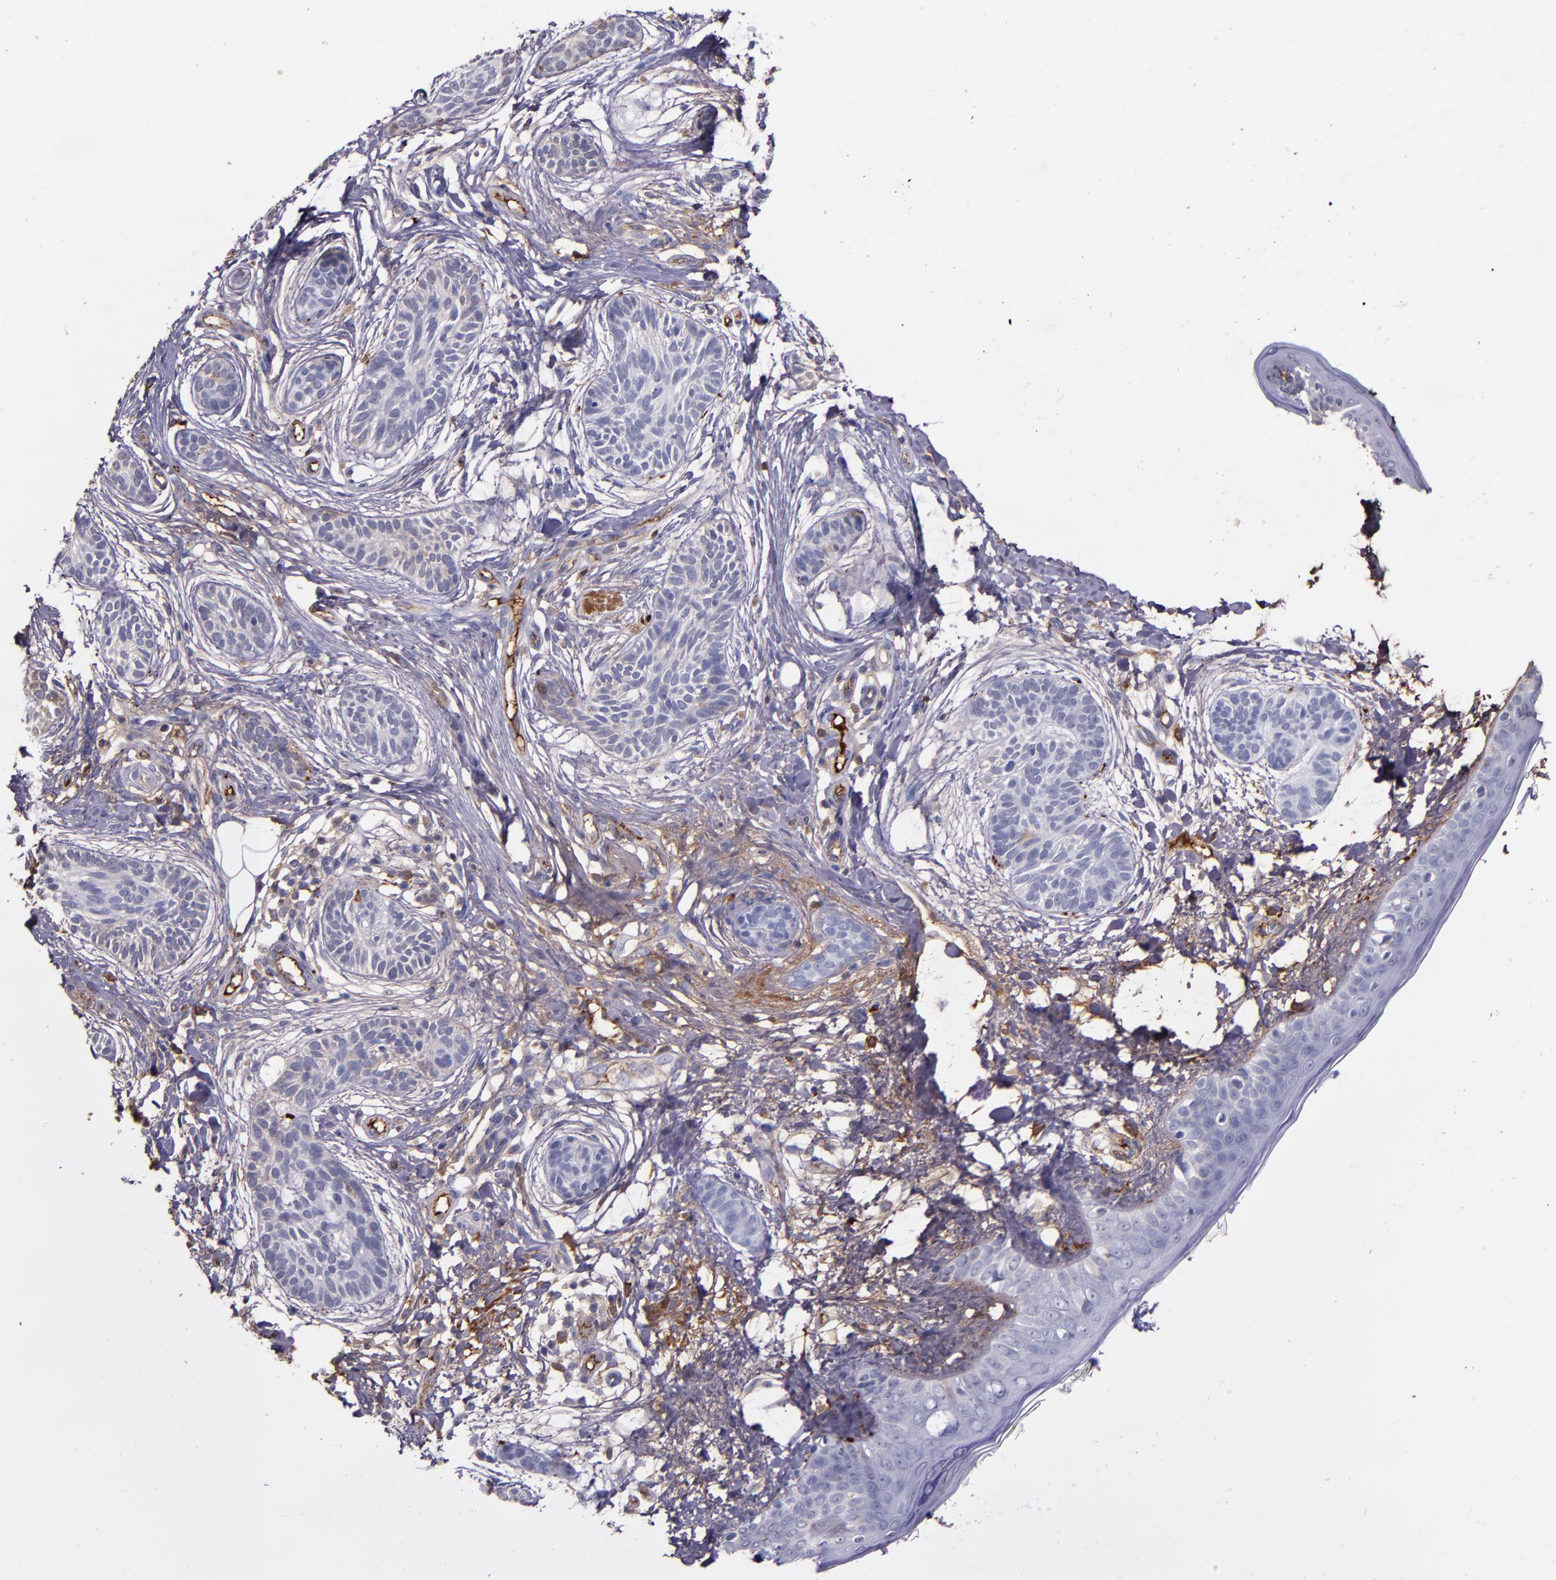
{"staining": {"intensity": "weak", "quantity": "<25%", "location": "cytoplasmic/membranous"}, "tissue": "skin cancer", "cell_type": "Tumor cells", "image_type": "cancer", "snomed": [{"axis": "morphology", "description": "Normal tissue, NOS"}, {"axis": "morphology", "description": "Basal cell carcinoma"}, {"axis": "topography", "description": "Skin"}], "caption": "This histopathology image is of skin cancer (basal cell carcinoma) stained with immunohistochemistry to label a protein in brown with the nuclei are counter-stained blue. There is no staining in tumor cells.", "gene": "A2M", "patient": {"sex": "male", "age": 63}}